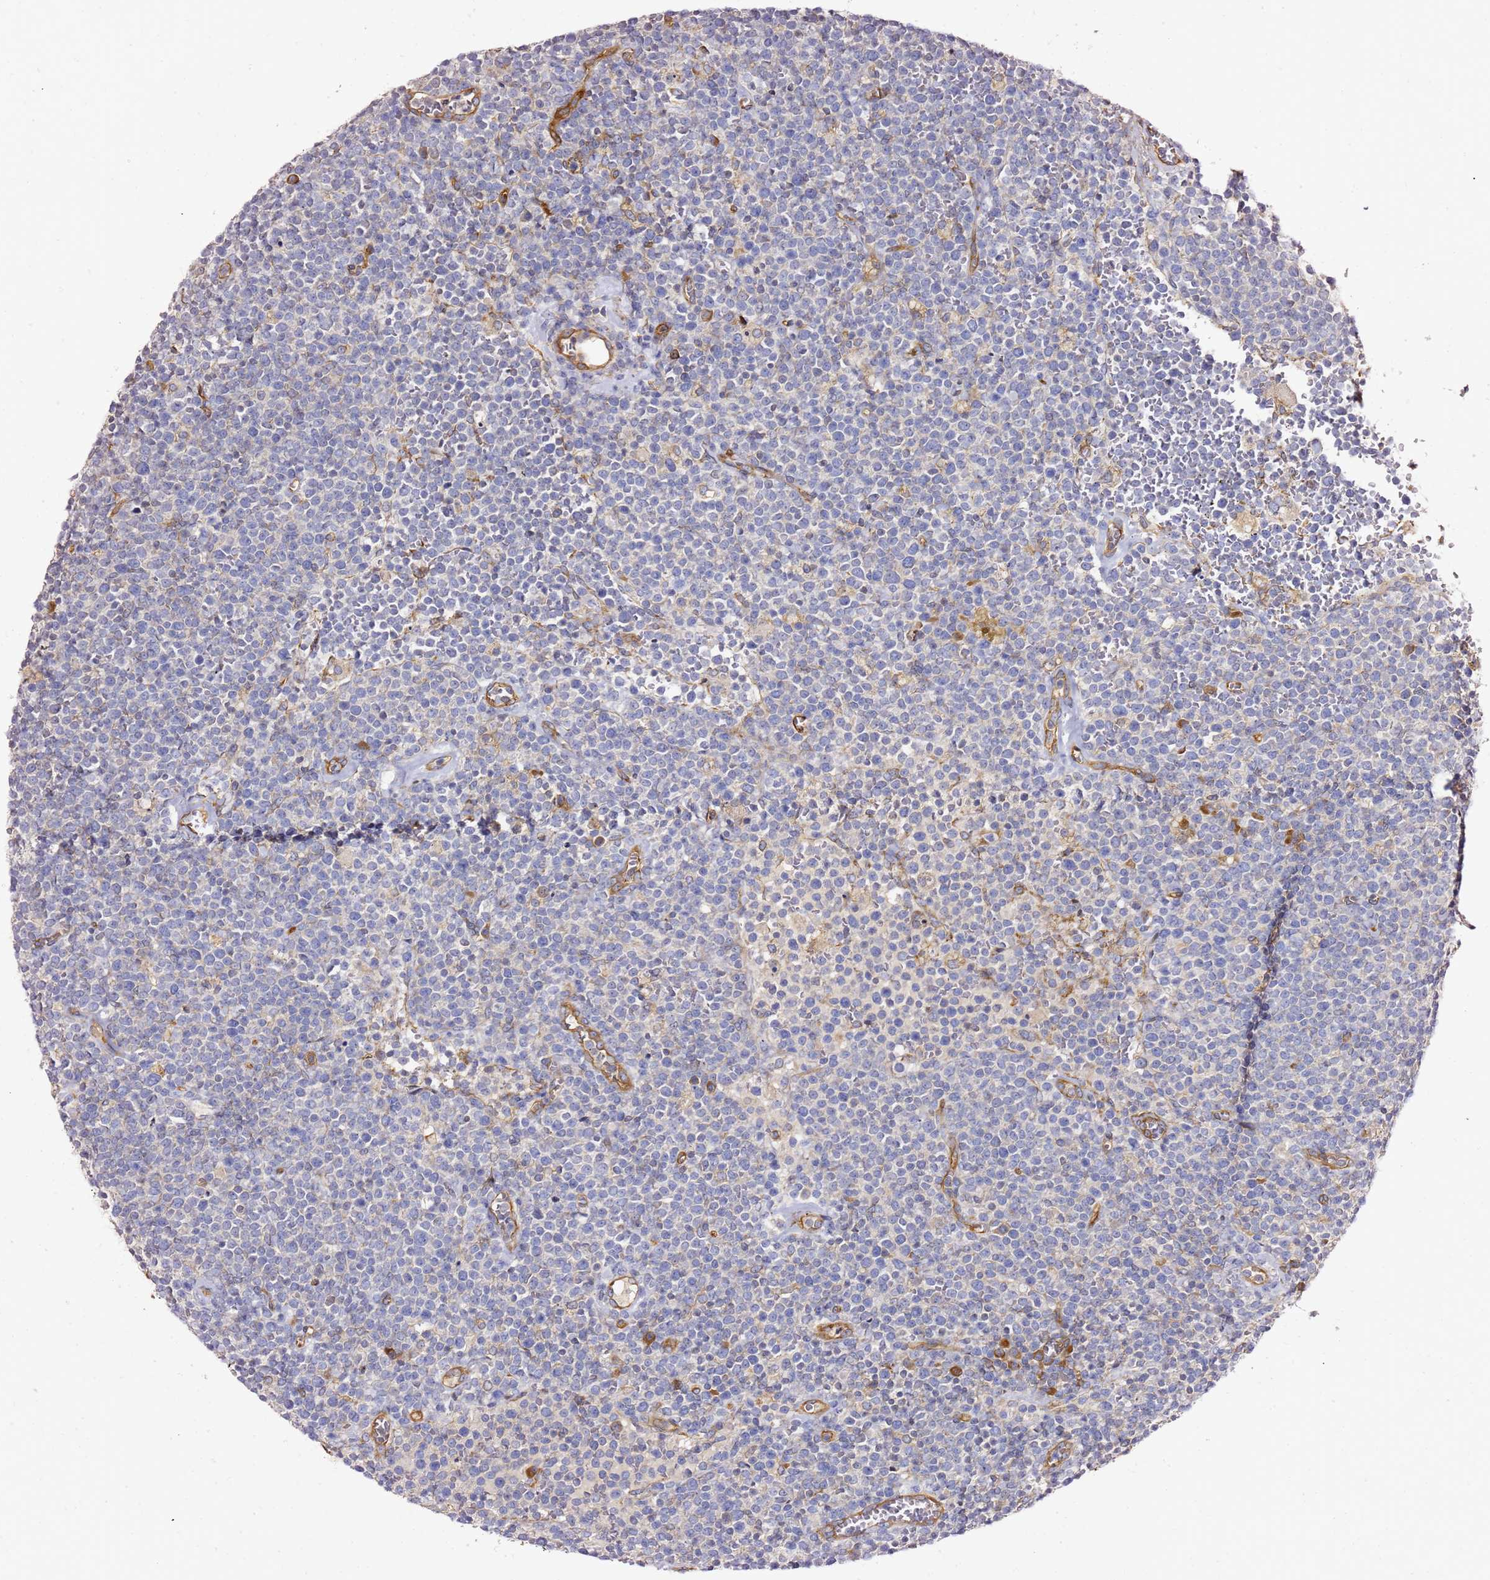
{"staining": {"intensity": "negative", "quantity": "none", "location": "none"}, "tissue": "lymphoma", "cell_type": "Tumor cells", "image_type": "cancer", "snomed": [{"axis": "morphology", "description": "Malignant lymphoma, non-Hodgkin's type, High grade"}, {"axis": "topography", "description": "Lymph node"}], "caption": "The histopathology image demonstrates no significant expression in tumor cells of malignant lymphoma, non-Hodgkin's type (high-grade).", "gene": "KIF7", "patient": {"sex": "male", "age": 61}}